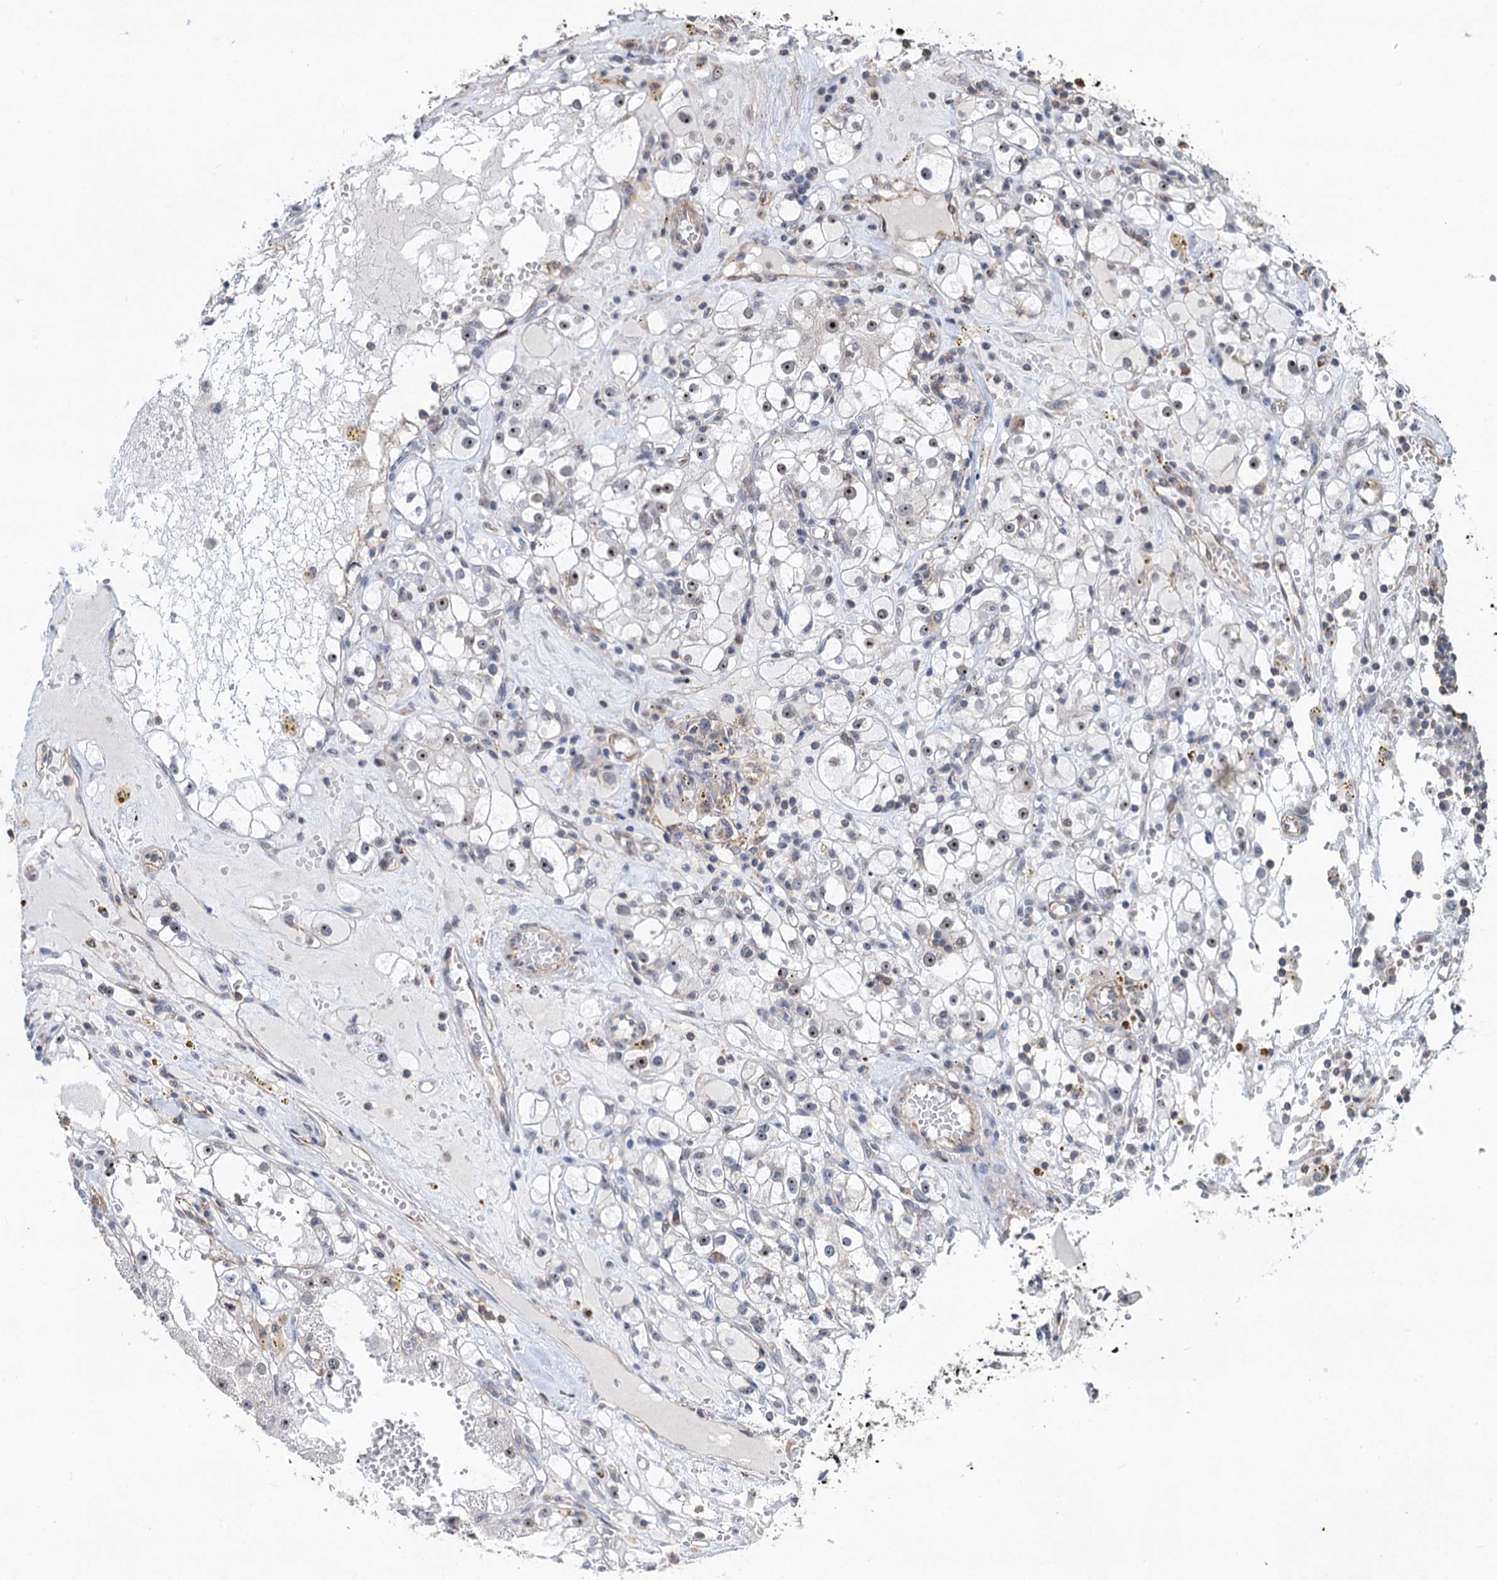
{"staining": {"intensity": "negative", "quantity": "none", "location": "none"}, "tissue": "renal cancer", "cell_type": "Tumor cells", "image_type": "cancer", "snomed": [{"axis": "morphology", "description": "Adenocarcinoma, NOS"}, {"axis": "topography", "description": "Kidney"}], "caption": "A high-resolution histopathology image shows immunohistochemistry staining of adenocarcinoma (renal), which demonstrates no significant positivity in tumor cells.", "gene": "TMA16", "patient": {"sex": "male", "age": 56}}